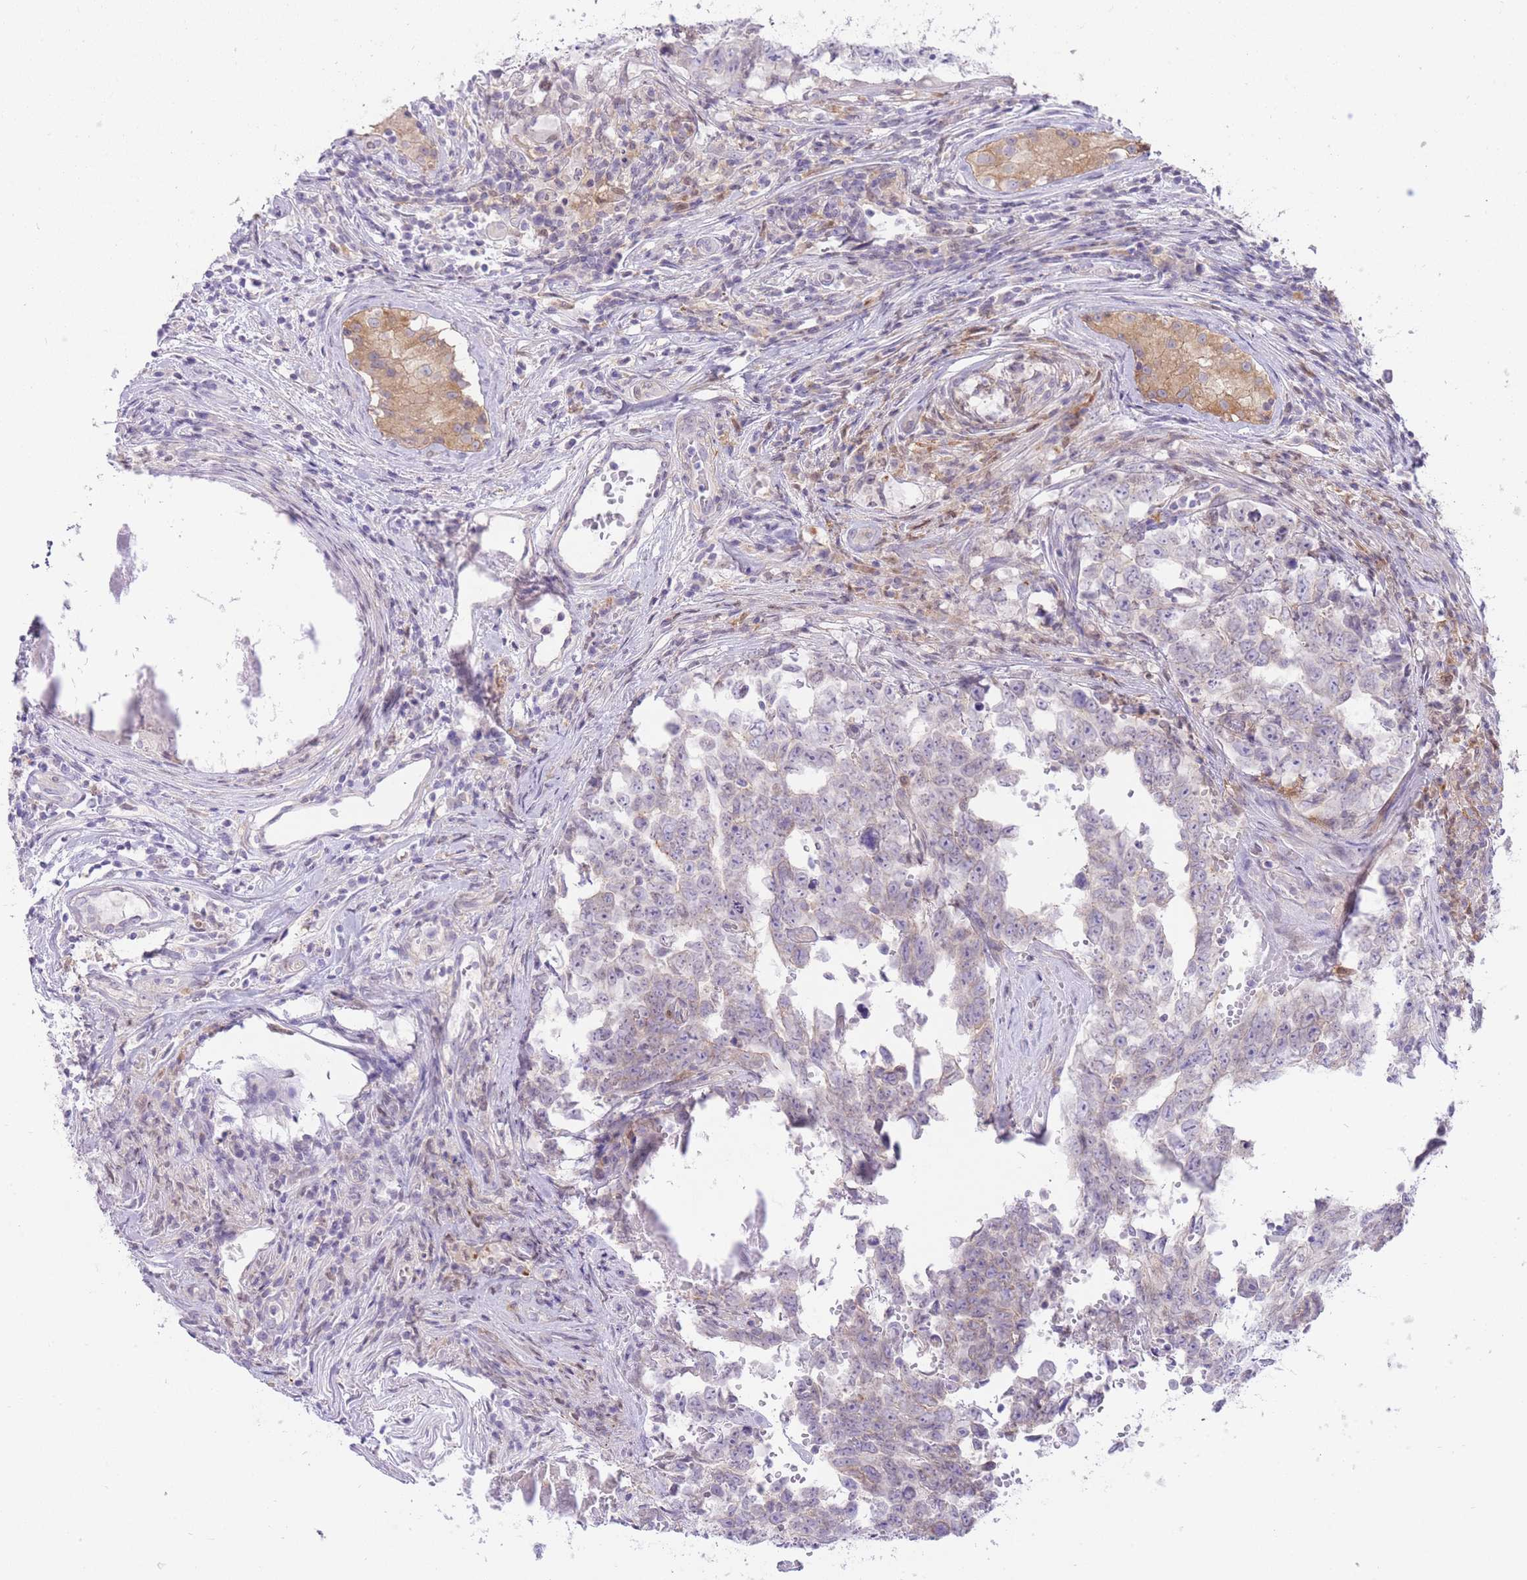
{"staining": {"intensity": "negative", "quantity": "none", "location": "none"}, "tissue": "testis cancer", "cell_type": "Tumor cells", "image_type": "cancer", "snomed": [{"axis": "morphology", "description": "Normal tissue, NOS"}, {"axis": "morphology", "description": "Carcinoma, Embryonal, NOS"}, {"axis": "topography", "description": "Testis"}, {"axis": "topography", "description": "Epididymis"}], "caption": "The histopathology image demonstrates no staining of tumor cells in embryonal carcinoma (testis).", "gene": "OR11H12", "patient": {"sex": "male", "age": 25}}